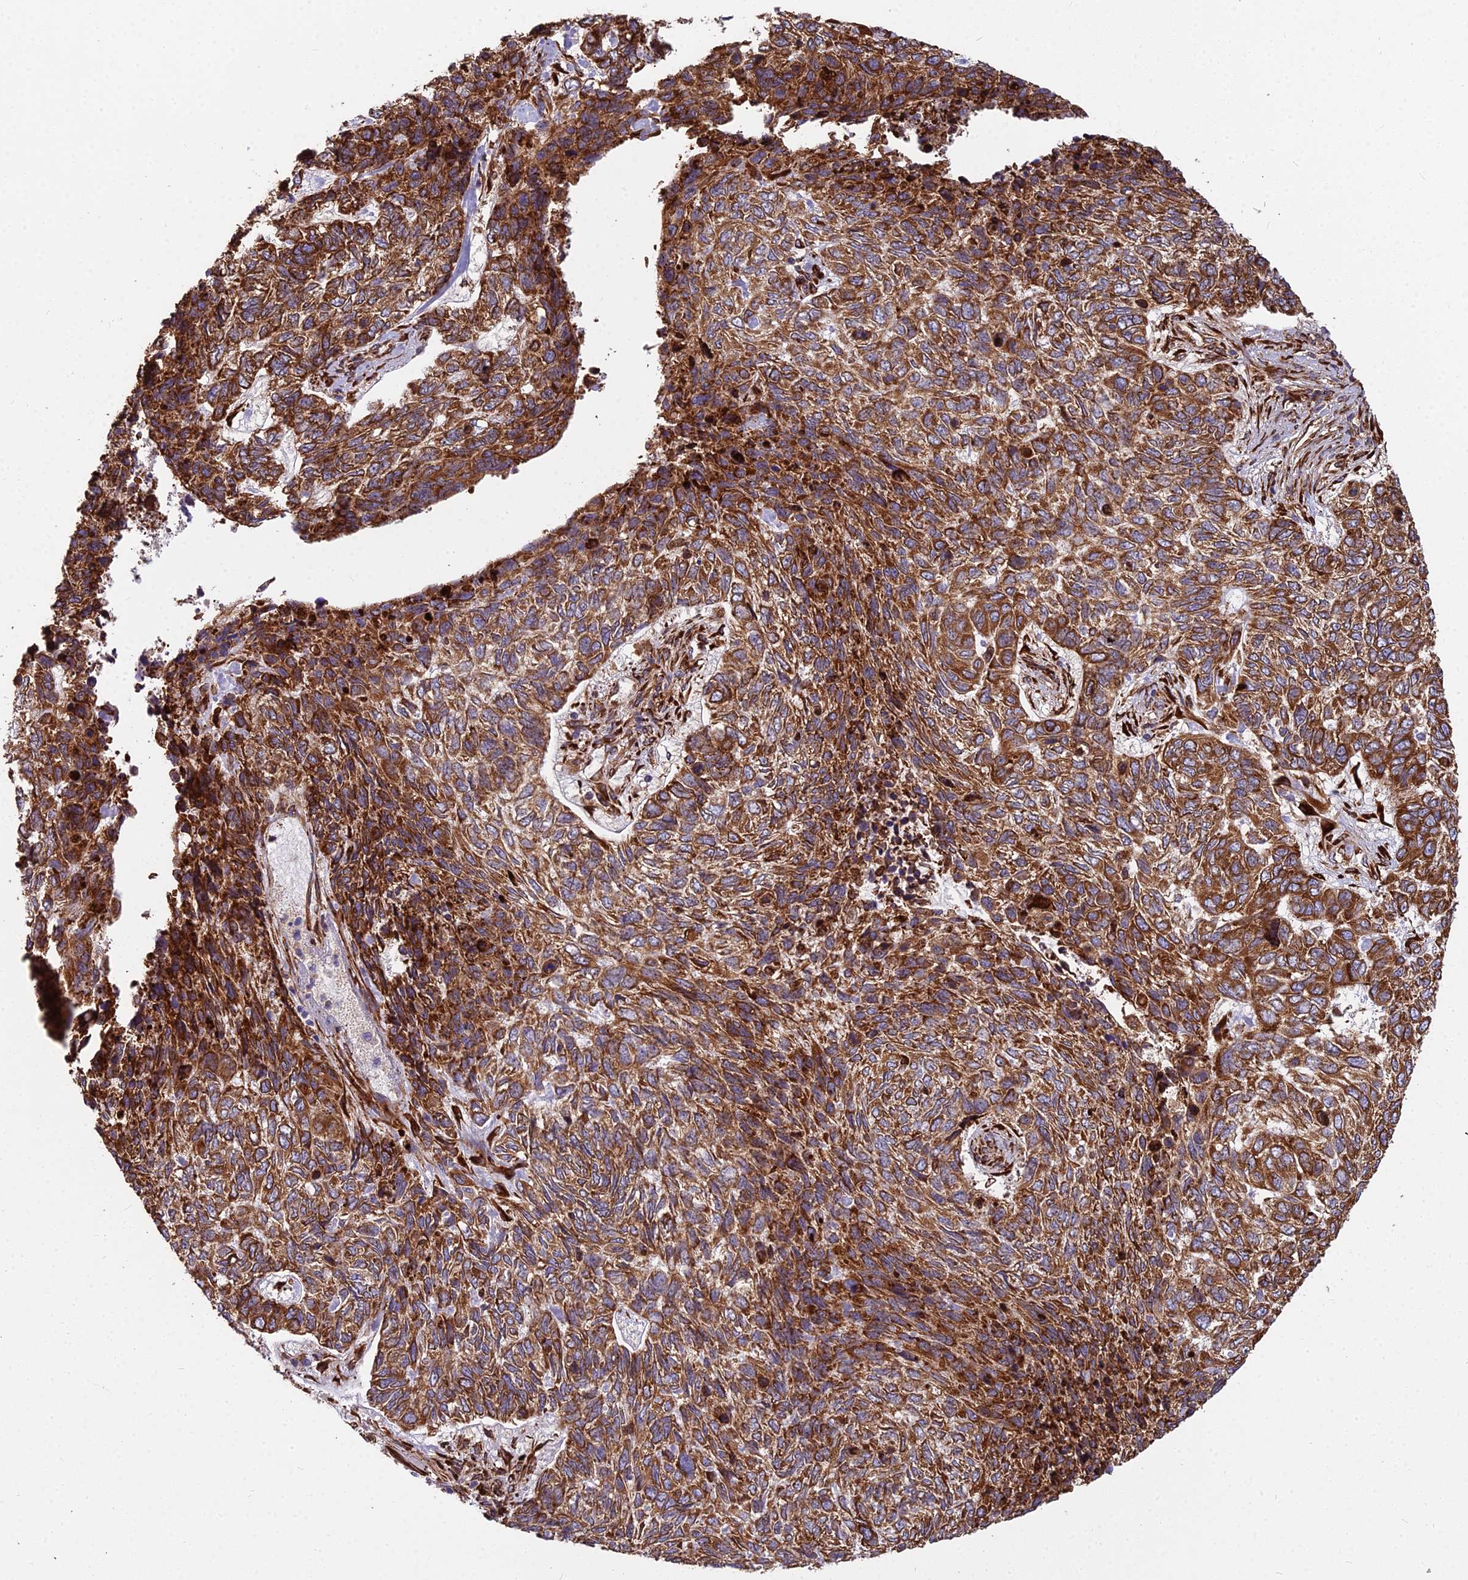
{"staining": {"intensity": "strong", "quantity": ">75%", "location": "cytoplasmic/membranous"}, "tissue": "skin cancer", "cell_type": "Tumor cells", "image_type": "cancer", "snomed": [{"axis": "morphology", "description": "Basal cell carcinoma"}, {"axis": "topography", "description": "Skin"}], "caption": "About >75% of tumor cells in skin cancer exhibit strong cytoplasmic/membranous protein staining as visualized by brown immunohistochemical staining.", "gene": "NDUFAF7", "patient": {"sex": "female", "age": 65}}